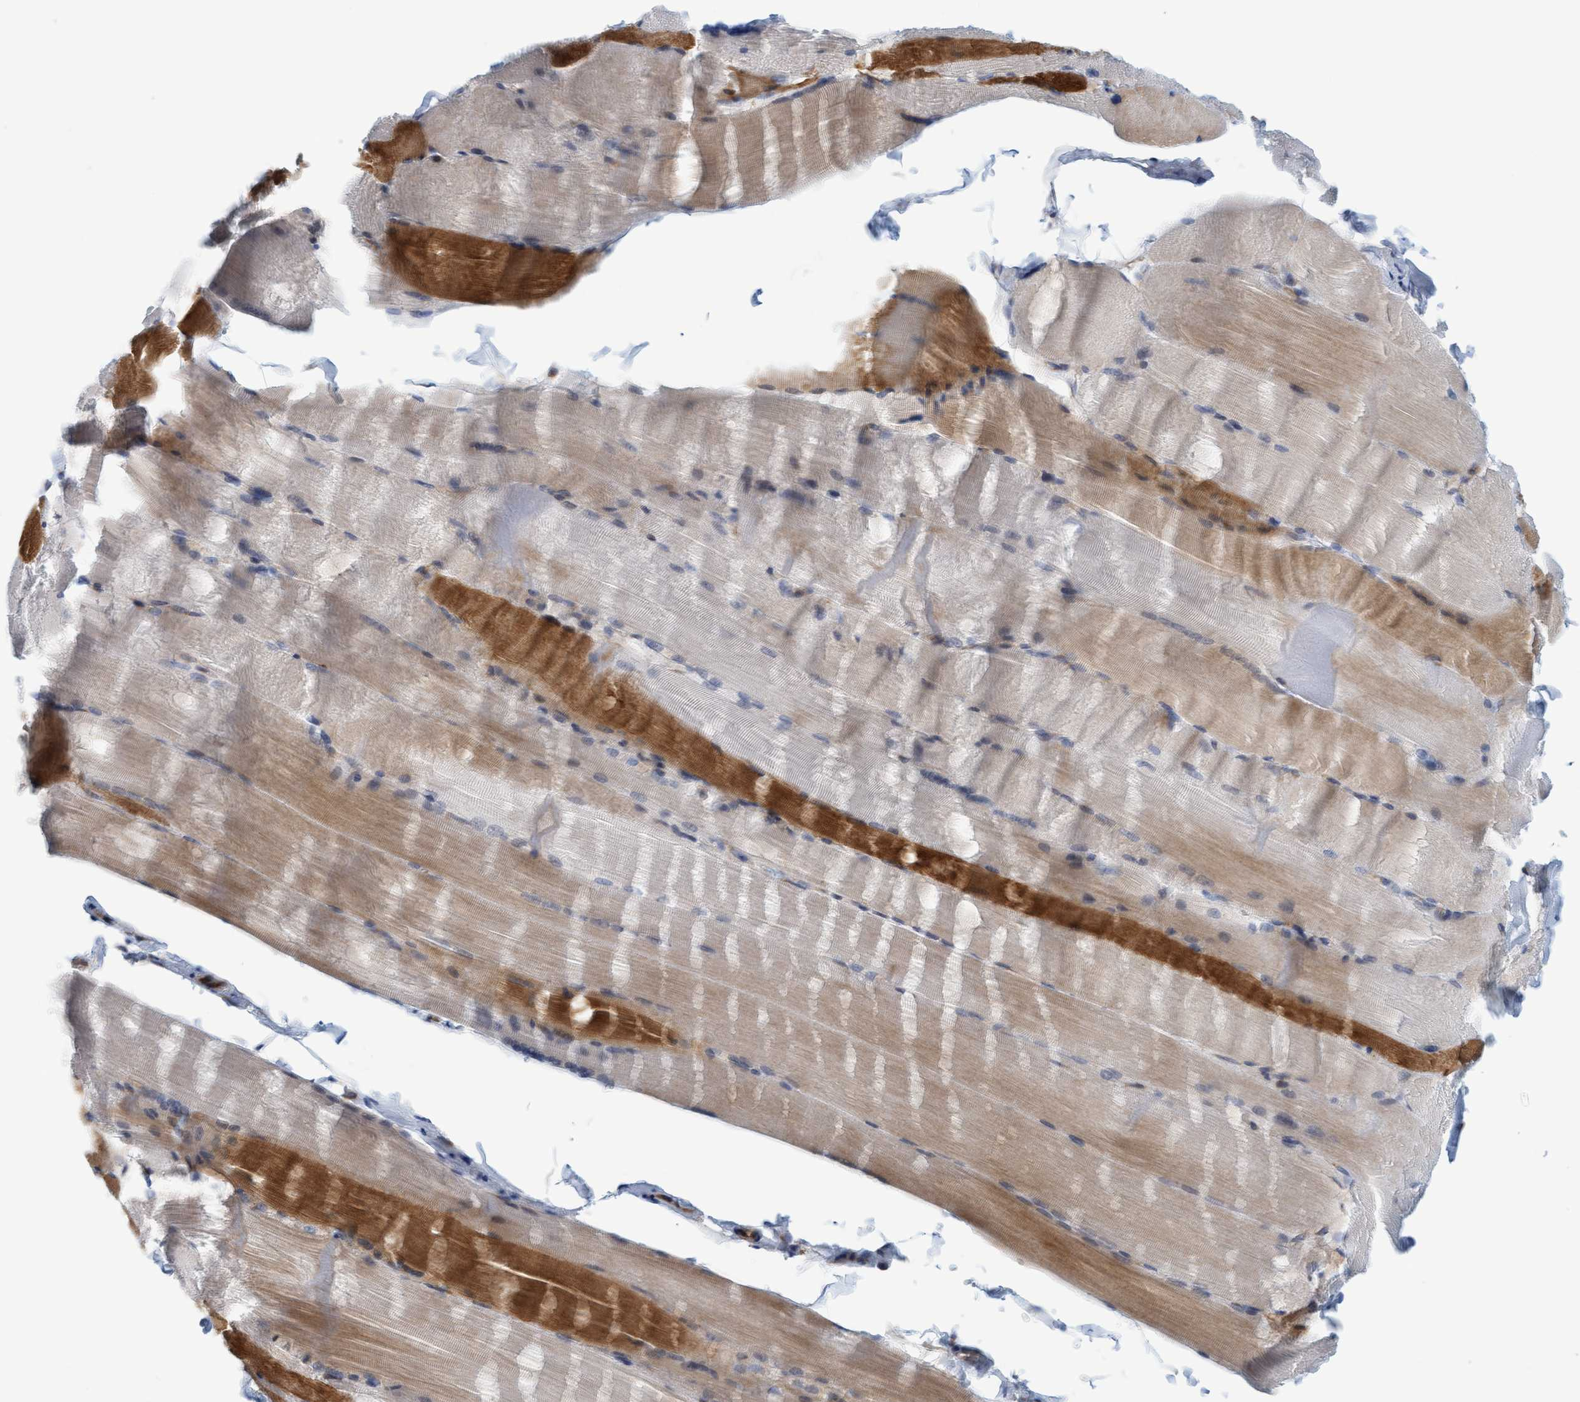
{"staining": {"intensity": "moderate", "quantity": "25%-75%", "location": "cytoplasmic/membranous"}, "tissue": "skeletal muscle", "cell_type": "Myocytes", "image_type": "normal", "snomed": [{"axis": "morphology", "description": "Normal tissue, NOS"}, {"axis": "topography", "description": "Skin"}, {"axis": "topography", "description": "Skeletal muscle"}], "caption": "Moderate cytoplasmic/membranous protein staining is appreciated in approximately 25%-75% of myocytes in skeletal muscle. The staining was performed using DAB to visualize the protein expression in brown, while the nuclei were stained in blue with hematoxylin (Magnification: 20x).", "gene": "SLC28A3", "patient": {"sex": "male", "age": 83}}